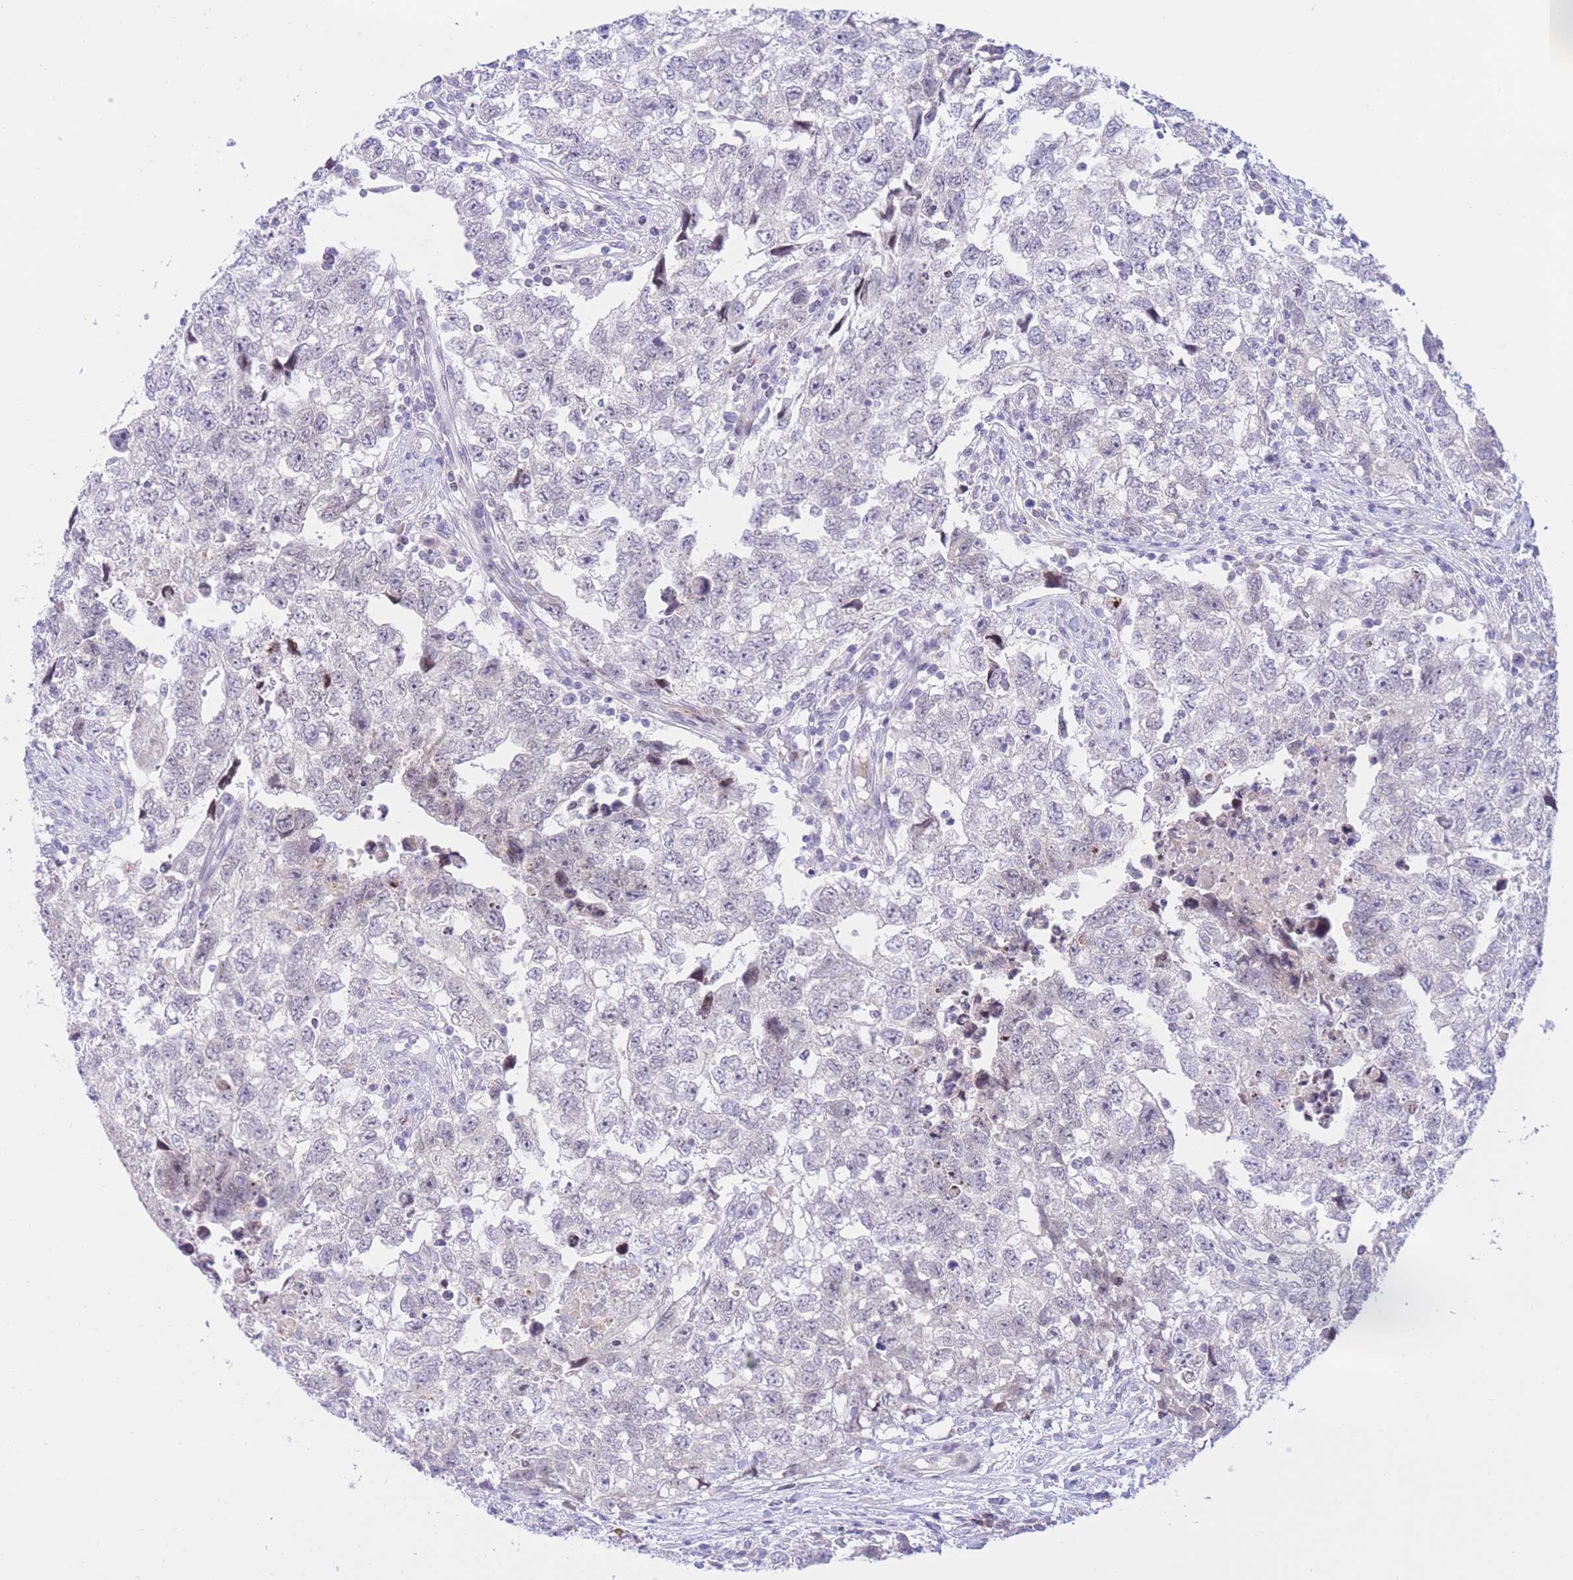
{"staining": {"intensity": "negative", "quantity": "none", "location": "none"}, "tissue": "testis cancer", "cell_type": "Tumor cells", "image_type": "cancer", "snomed": [{"axis": "morphology", "description": "Carcinoma, Embryonal, NOS"}, {"axis": "topography", "description": "Testis"}], "caption": "Immunohistochemistry (IHC) micrograph of neoplastic tissue: testis cancer stained with DAB reveals no significant protein expression in tumor cells.", "gene": "RPL39L", "patient": {"sex": "male", "age": 22}}